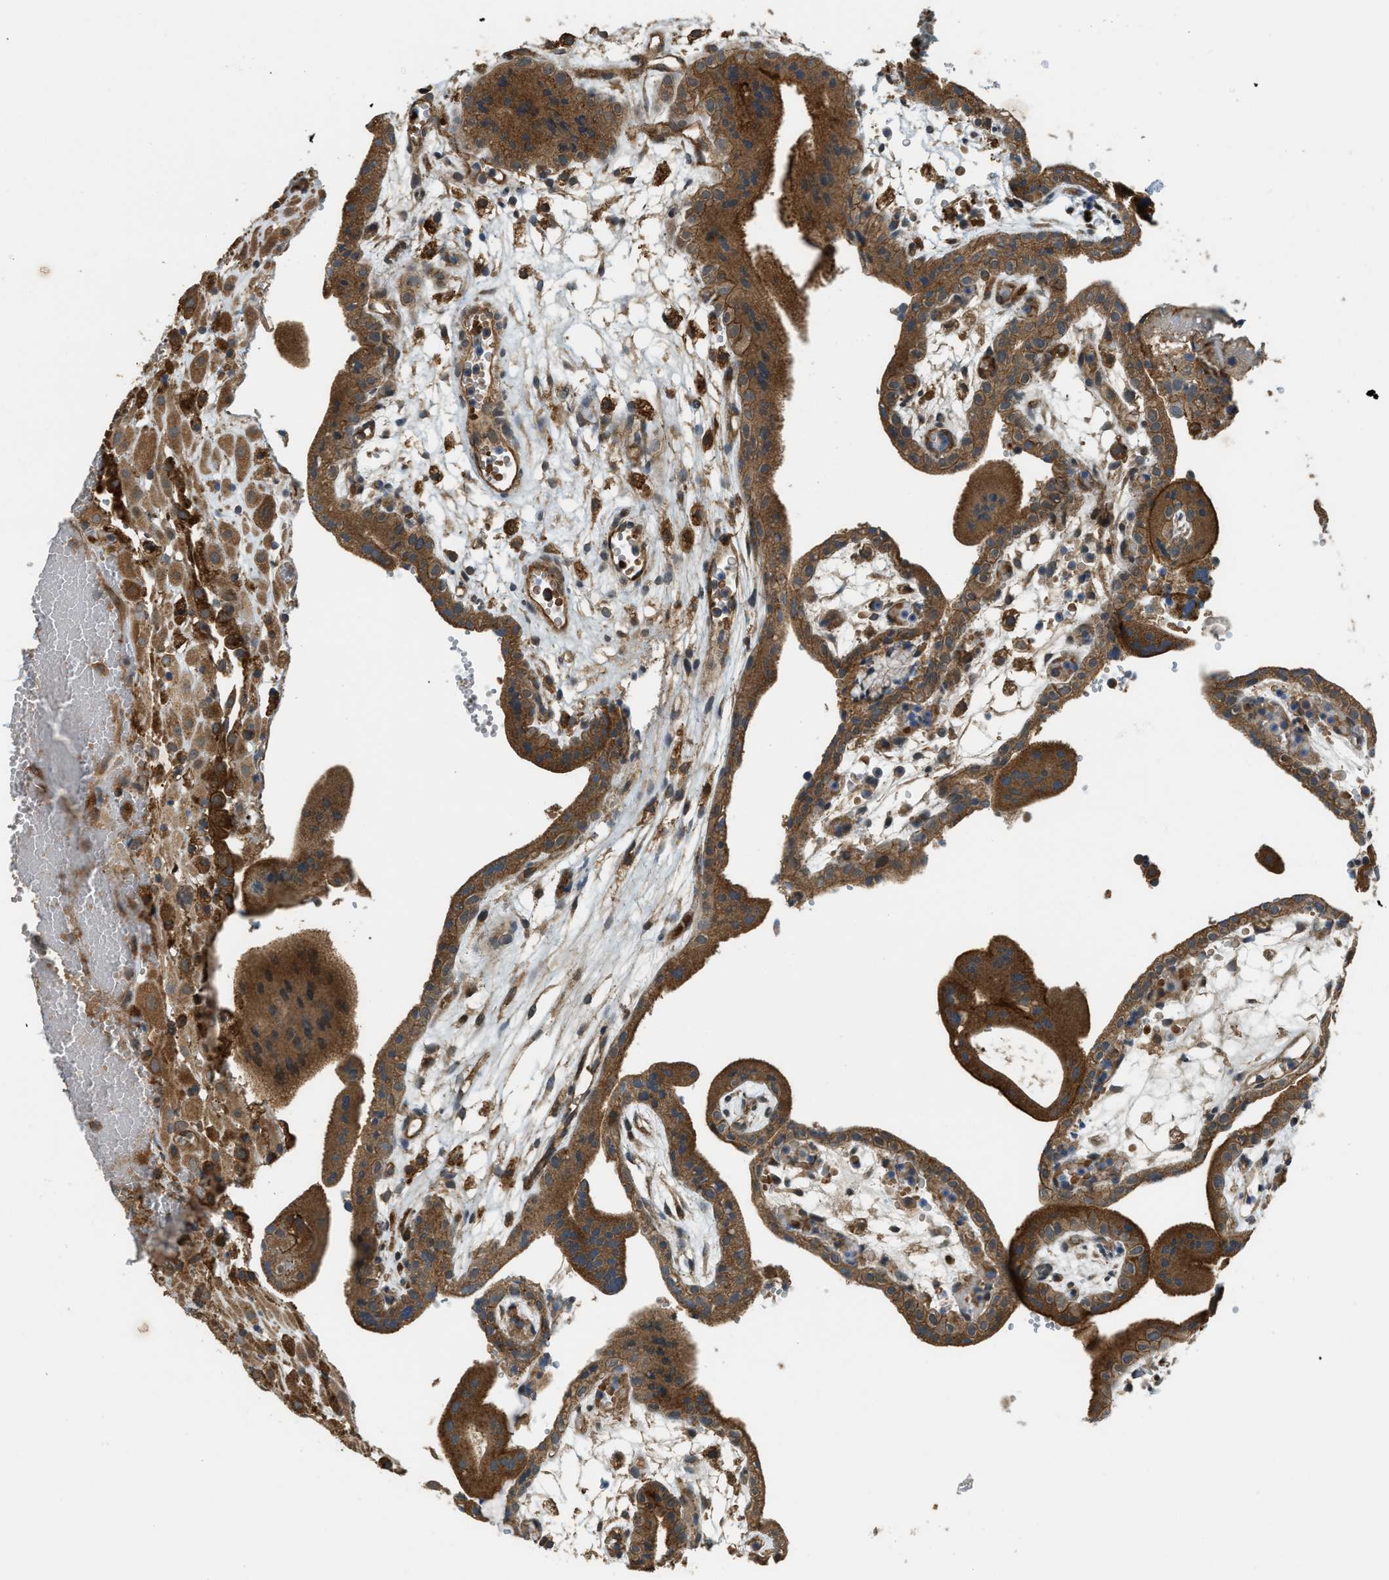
{"staining": {"intensity": "moderate", "quantity": ">75%", "location": "cytoplasmic/membranous"}, "tissue": "placenta", "cell_type": "Decidual cells", "image_type": "normal", "snomed": [{"axis": "morphology", "description": "Normal tissue, NOS"}, {"axis": "topography", "description": "Placenta"}], "caption": "IHC (DAB) staining of normal placenta exhibits moderate cytoplasmic/membranous protein expression in about >75% of decidual cells. (brown staining indicates protein expression, while blue staining denotes nuclei).", "gene": "BAG4", "patient": {"sex": "female", "age": 18}}